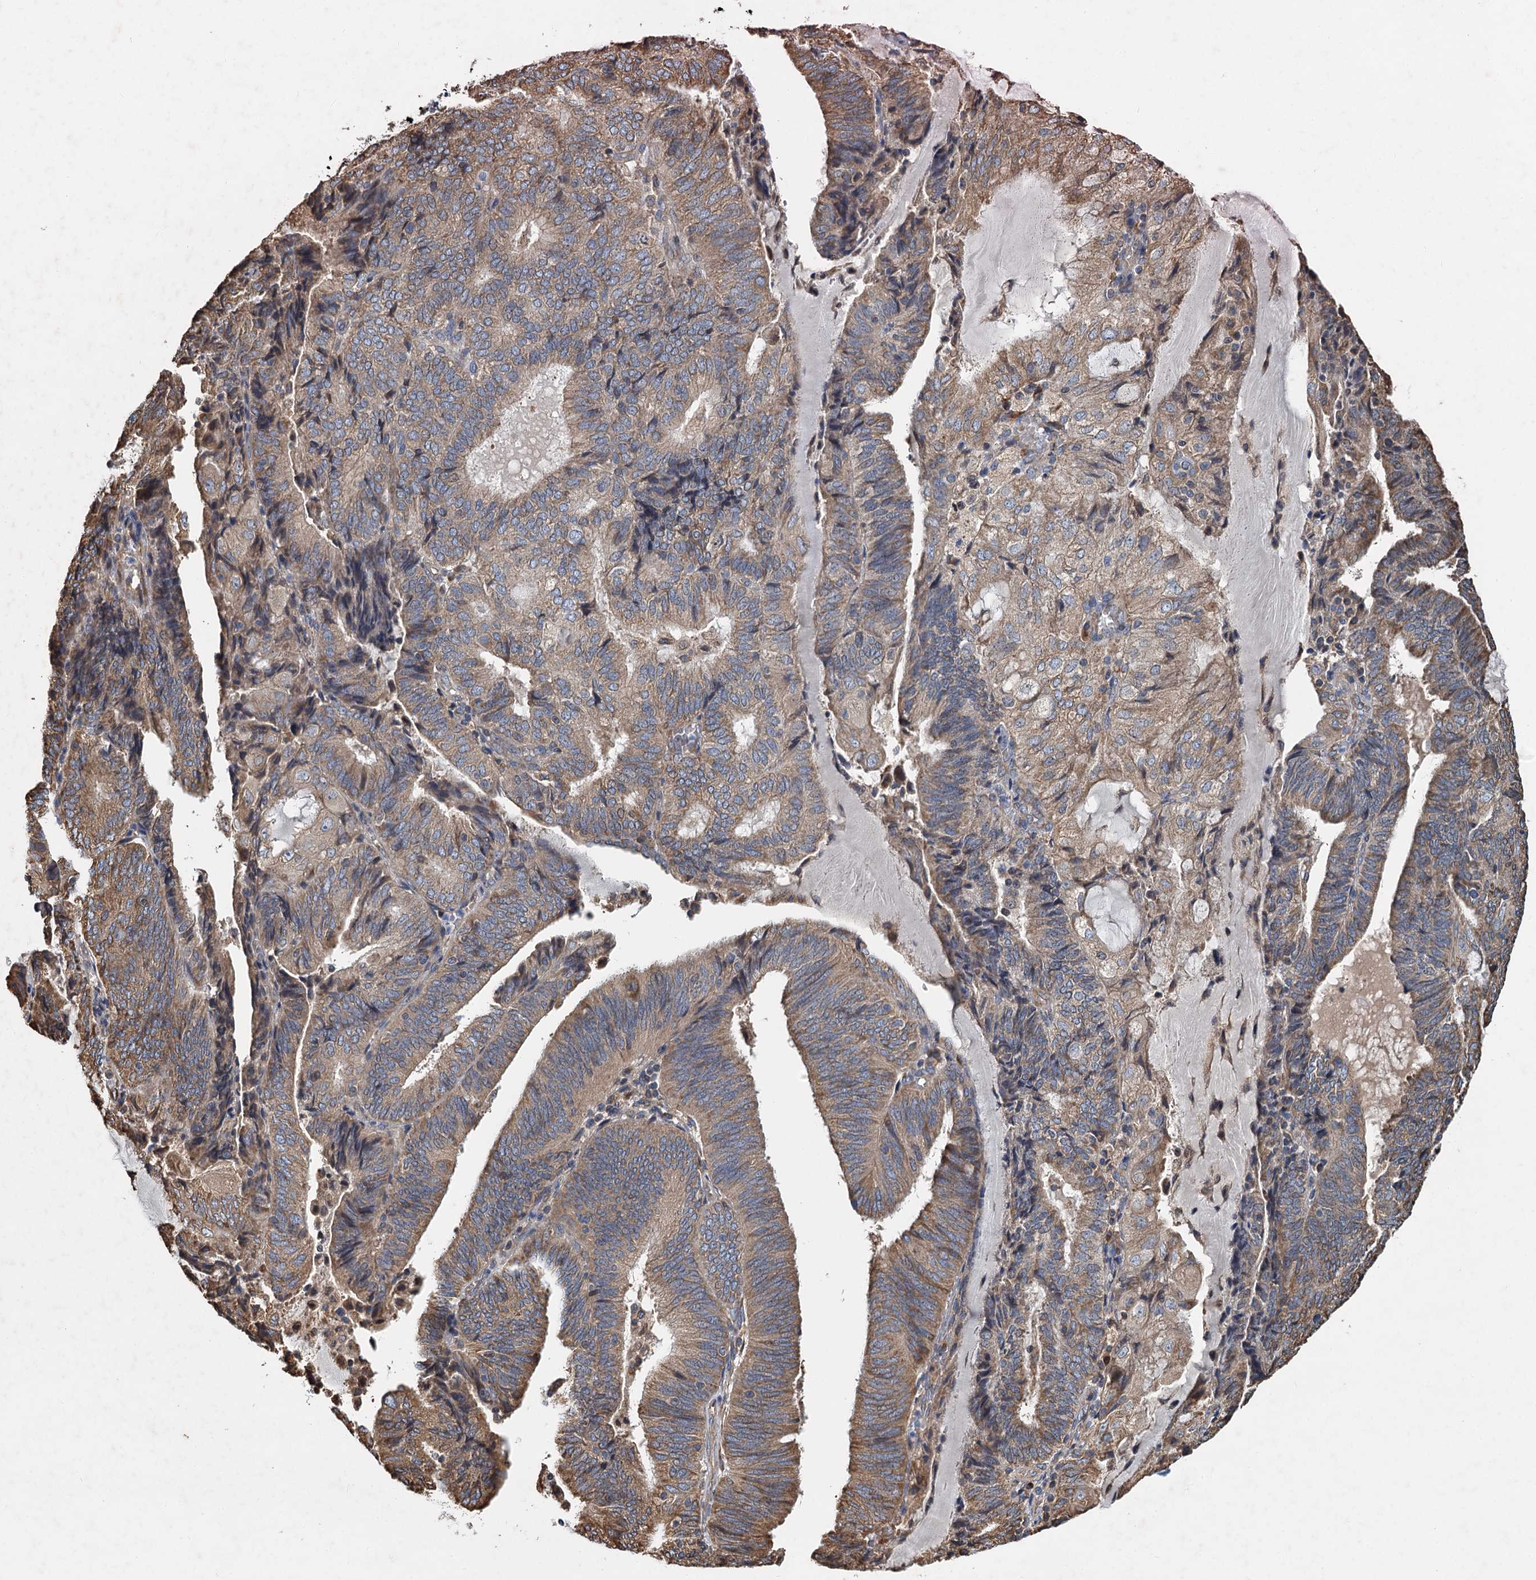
{"staining": {"intensity": "moderate", "quantity": ">75%", "location": "cytoplasmic/membranous"}, "tissue": "endometrial cancer", "cell_type": "Tumor cells", "image_type": "cancer", "snomed": [{"axis": "morphology", "description": "Adenocarcinoma, NOS"}, {"axis": "topography", "description": "Endometrium"}], "caption": "IHC (DAB) staining of endometrial cancer (adenocarcinoma) reveals moderate cytoplasmic/membranous protein expression in about >75% of tumor cells. (Stains: DAB in brown, nuclei in blue, Microscopy: brightfield microscopy at high magnification).", "gene": "LINS1", "patient": {"sex": "female", "age": 81}}